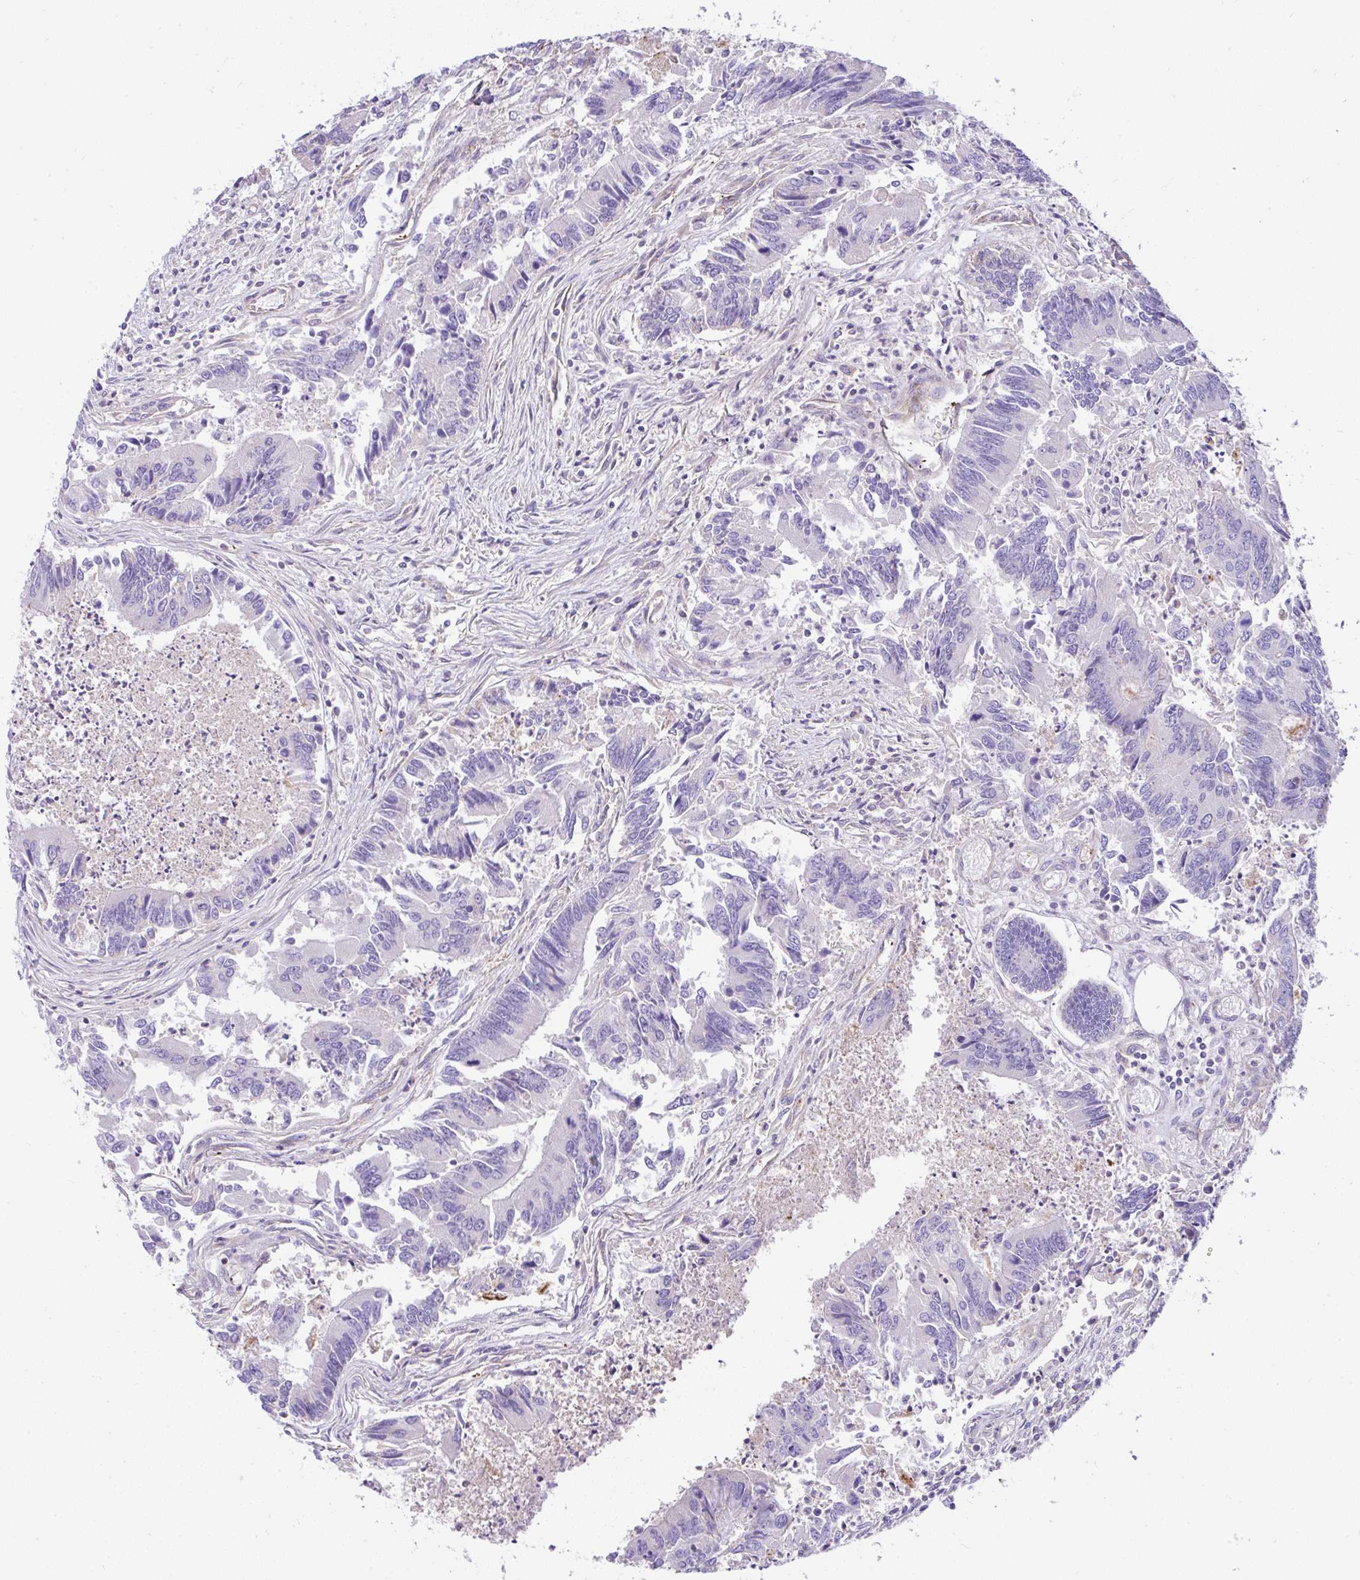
{"staining": {"intensity": "negative", "quantity": "none", "location": "none"}, "tissue": "colorectal cancer", "cell_type": "Tumor cells", "image_type": "cancer", "snomed": [{"axis": "morphology", "description": "Adenocarcinoma, NOS"}, {"axis": "topography", "description": "Colon"}], "caption": "The photomicrograph shows no significant positivity in tumor cells of colorectal cancer (adenocarcinoma). (Brightfield microscopy of DAB (3,3'-diaminobenzidine) immunohistochemistry (IHC) at high magnification).", "gene": "CCDC142", "patient": {"sex": "female", "age": 67}}